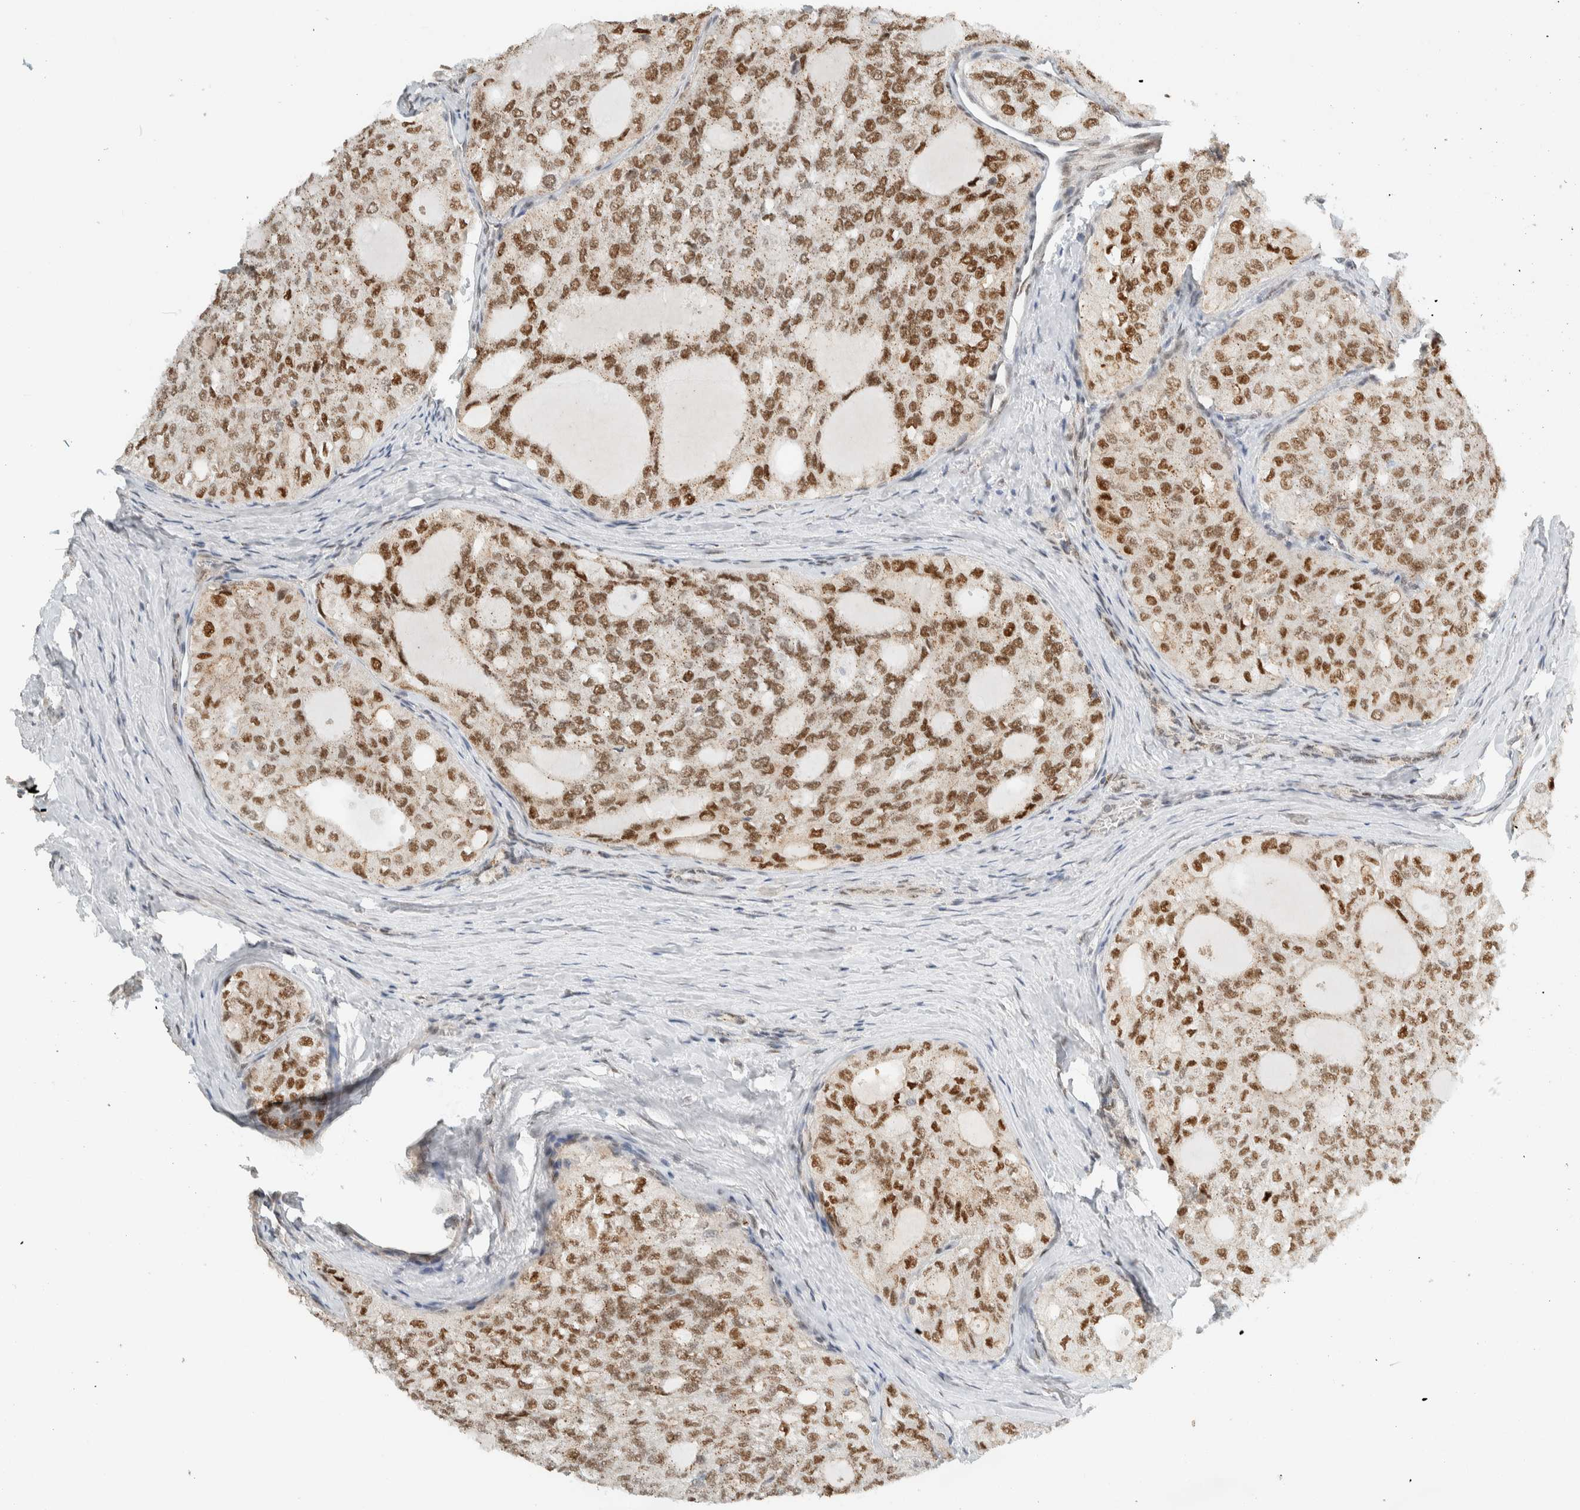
{"staining": {"intensity": "moderate", "quantity": ">75%", "location": "nuclear"}, "tissue": "thyroid cancer", "cell_type": "Tumor cells", "image_type": "cancer", "snomed": [{"axis": "morphology", "description": "Follicular adenoma carcinoma, NOS"}, {"axis": "topography", "description": "Thyroid gland"}], "caption": "This photomicrograph shows follicular adenoma carcinoma (thyroid) stained with immunohistochemistry to label a protein in brown. The nuclear of tumor cells show moderate positivity for the protein. Nuclei are counter-stained blue.", "gene": "TFE3", "patient": {"sex": "male", "age": 75}}